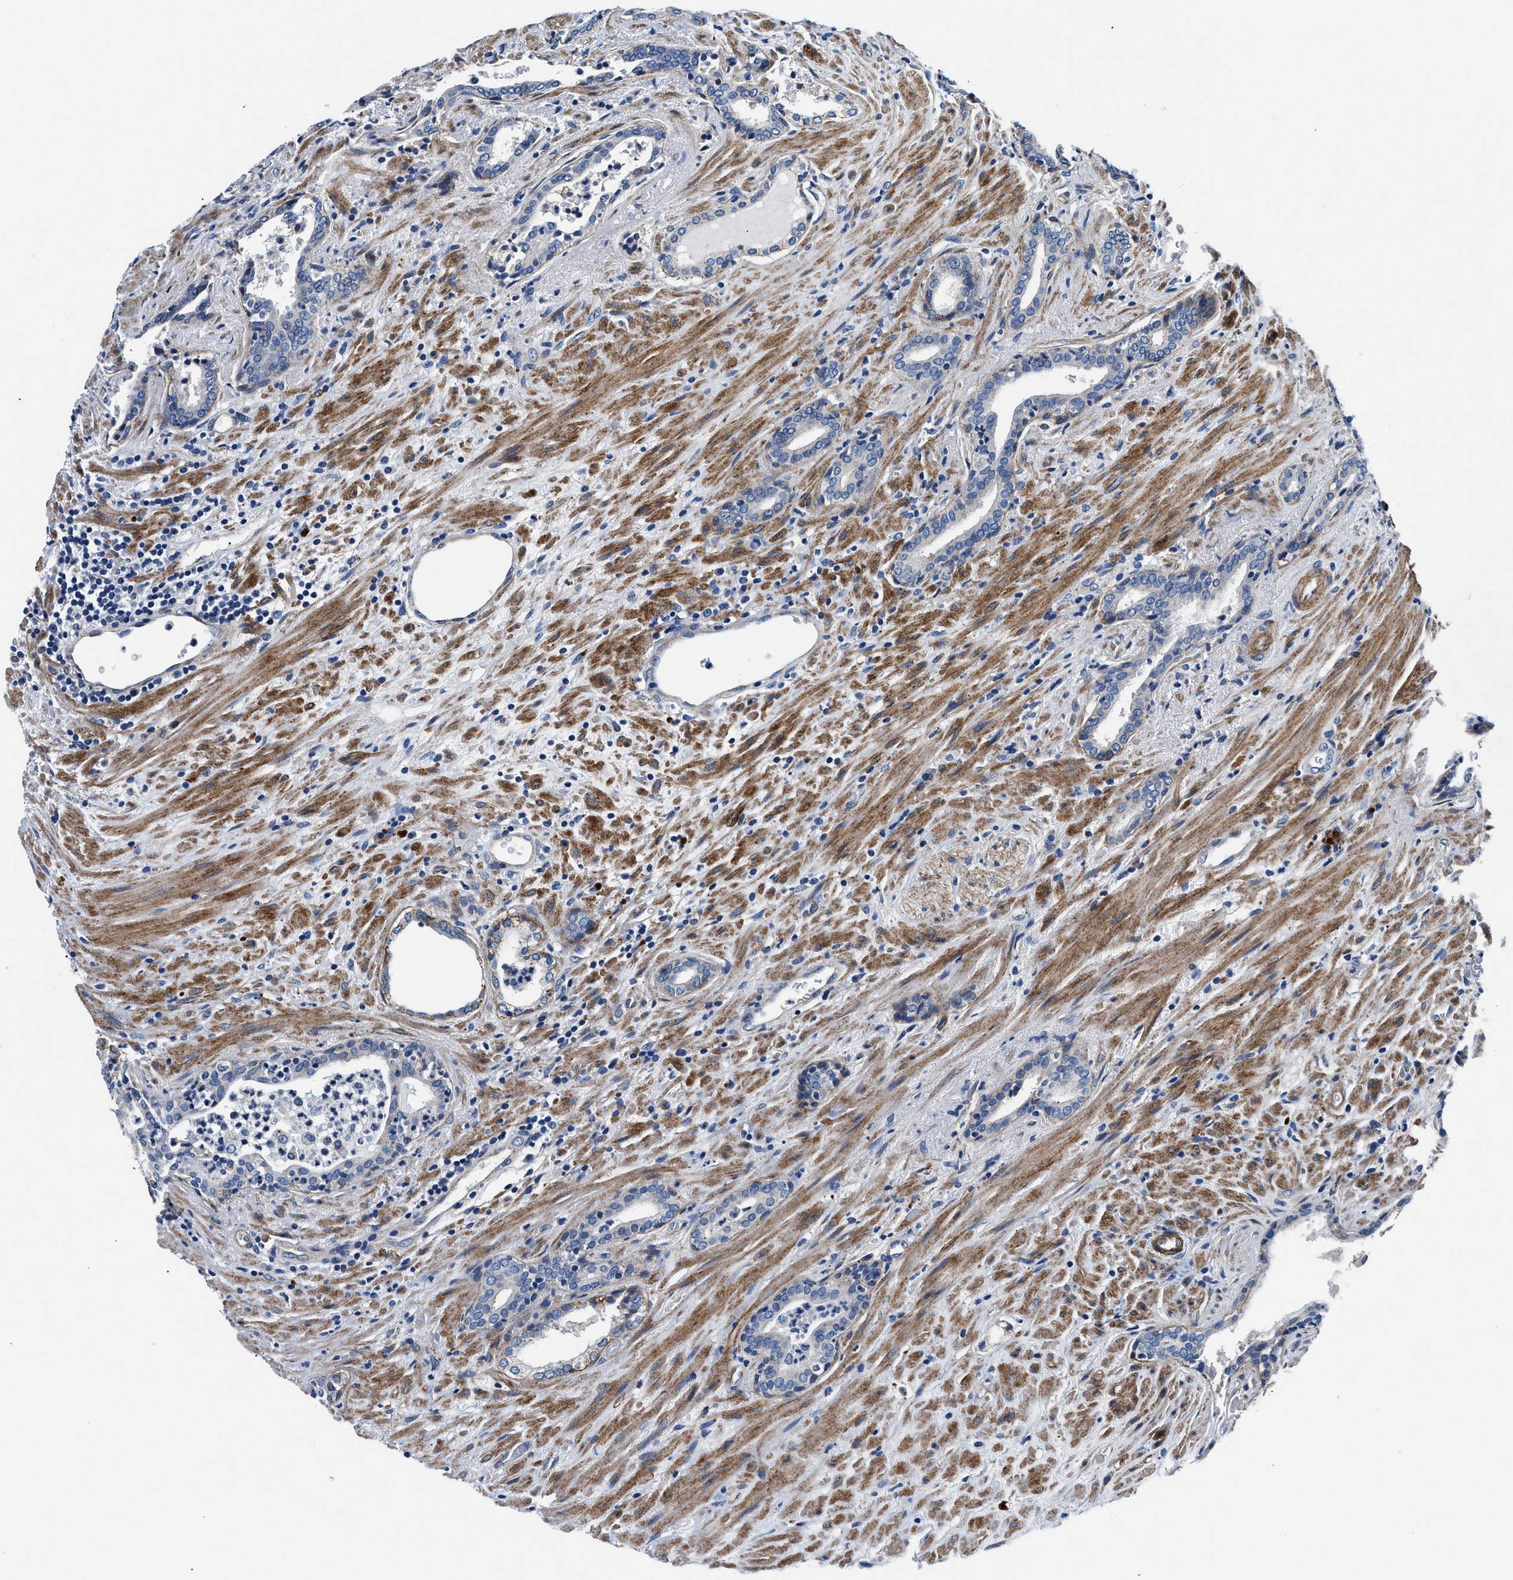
{"staining": {"intensity": "negative", "quantity": "none", "location": "none"}, "tissue": "prostate cancer", "cell_type": "Tumor cells", "image_type": "cancer", "snomed": [{"axis": "morphology", "description": "Adenocarcinoma, High grade"}, {"axis": "topography", "description": "Prostate"}], "caption": "IHC histopathology image of neoplastic tissue: human prostate cancer (adenocarcinoma (high-grade)) stained with DAB (3,3'-diaminobenzidine) demonstrates no significant protein expression in tumor cells.", "gene": "DAG1", "patient": {"sex": "male", "age": 71}}